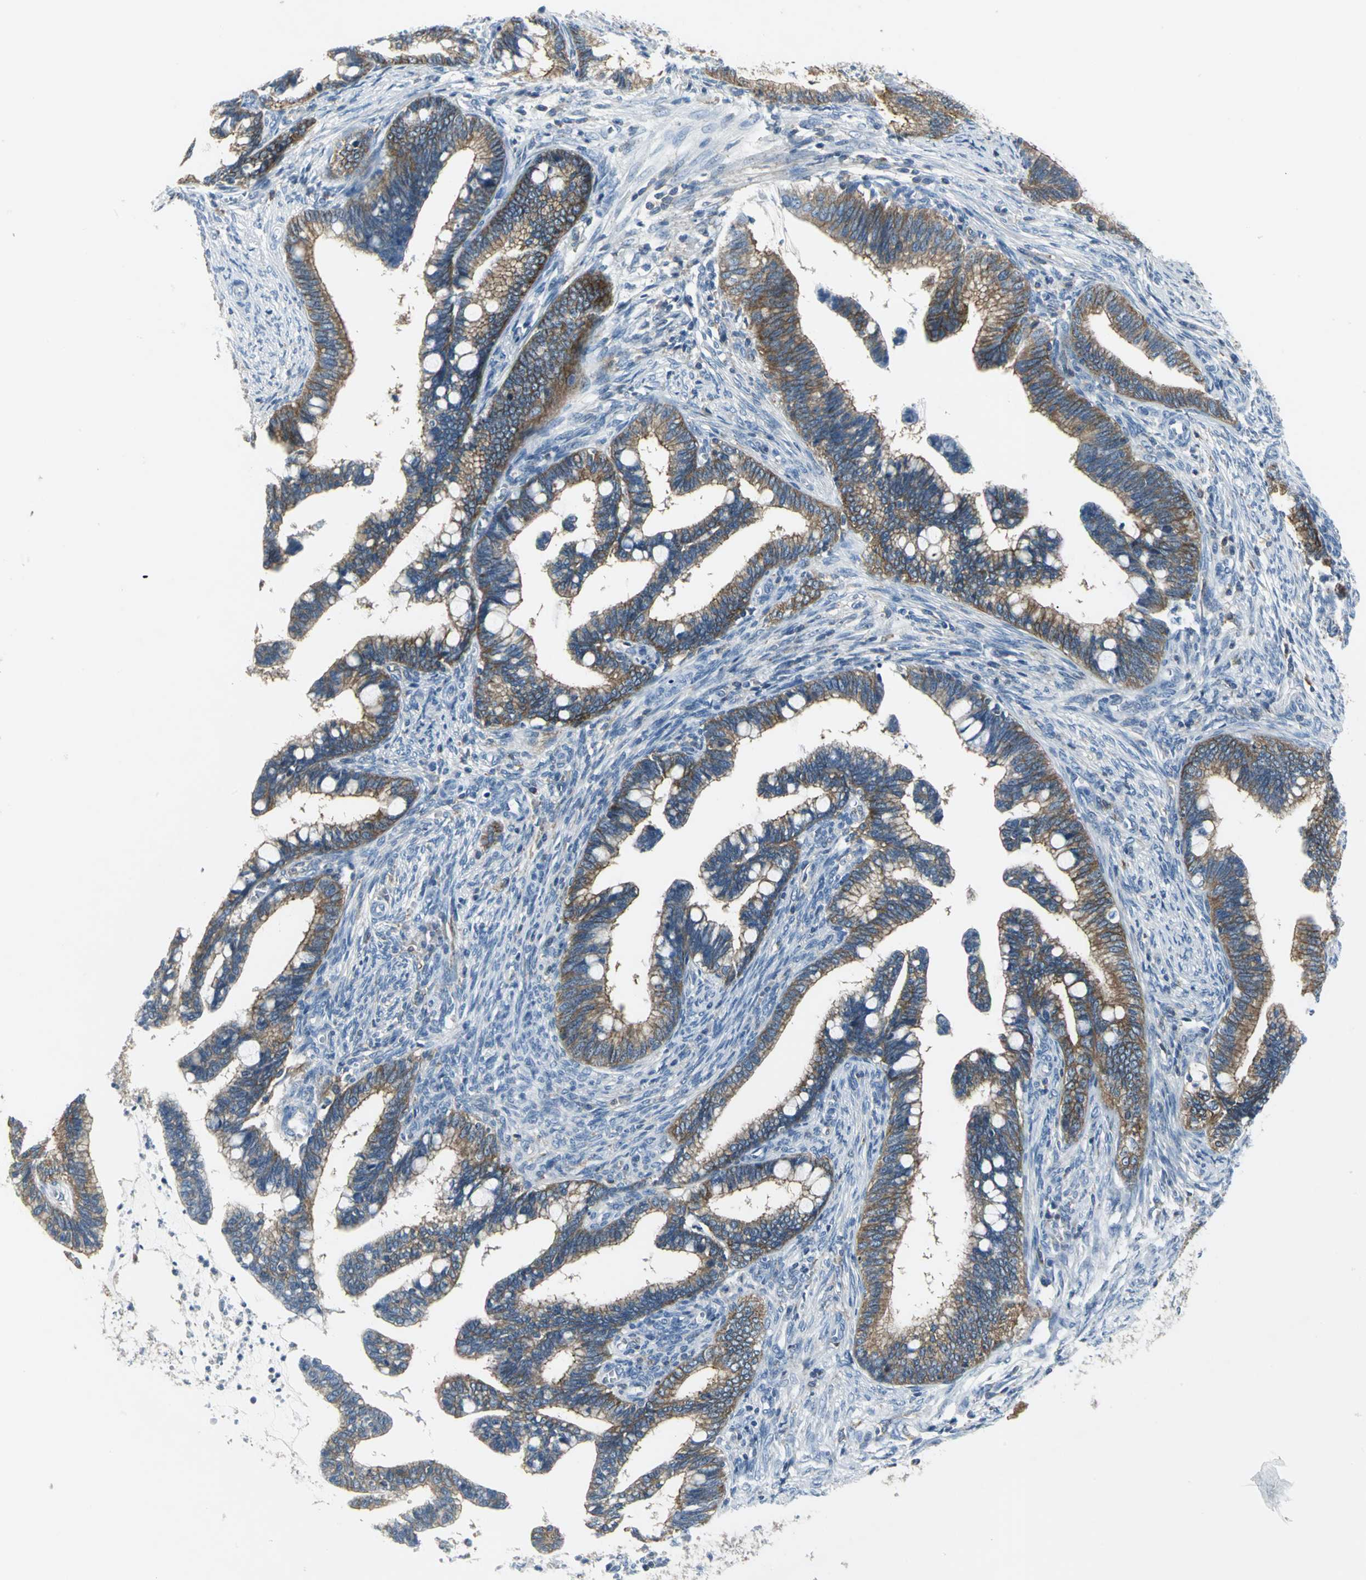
{"staining": {"intensity": "moderate", "quantity": ">75%", "location": "cytoplasmic/membranous"}, "tissue": "cervical cancer", "cell_type": "Tumor cells", "image_type": "cancer", "snomed": [{"axis": "morphology", "description": "Adenocarcinoma, NOS"}, {"axis": "topography", "description": "Cervix"}], "caption": "Brown immunohistochemical staining in adenocarcinoma (cervical) reveals moderate cytoplasmic/membranous staining in about >75% of tumor cells. (Stains: DAB (3,3'-diaminobenzidine) in brown, nuclei in blue, Microscopy: brightfield microscopy at high magnification).", "gene": "IQGAP2", "patient": {"sex": "female", "age": 36}}